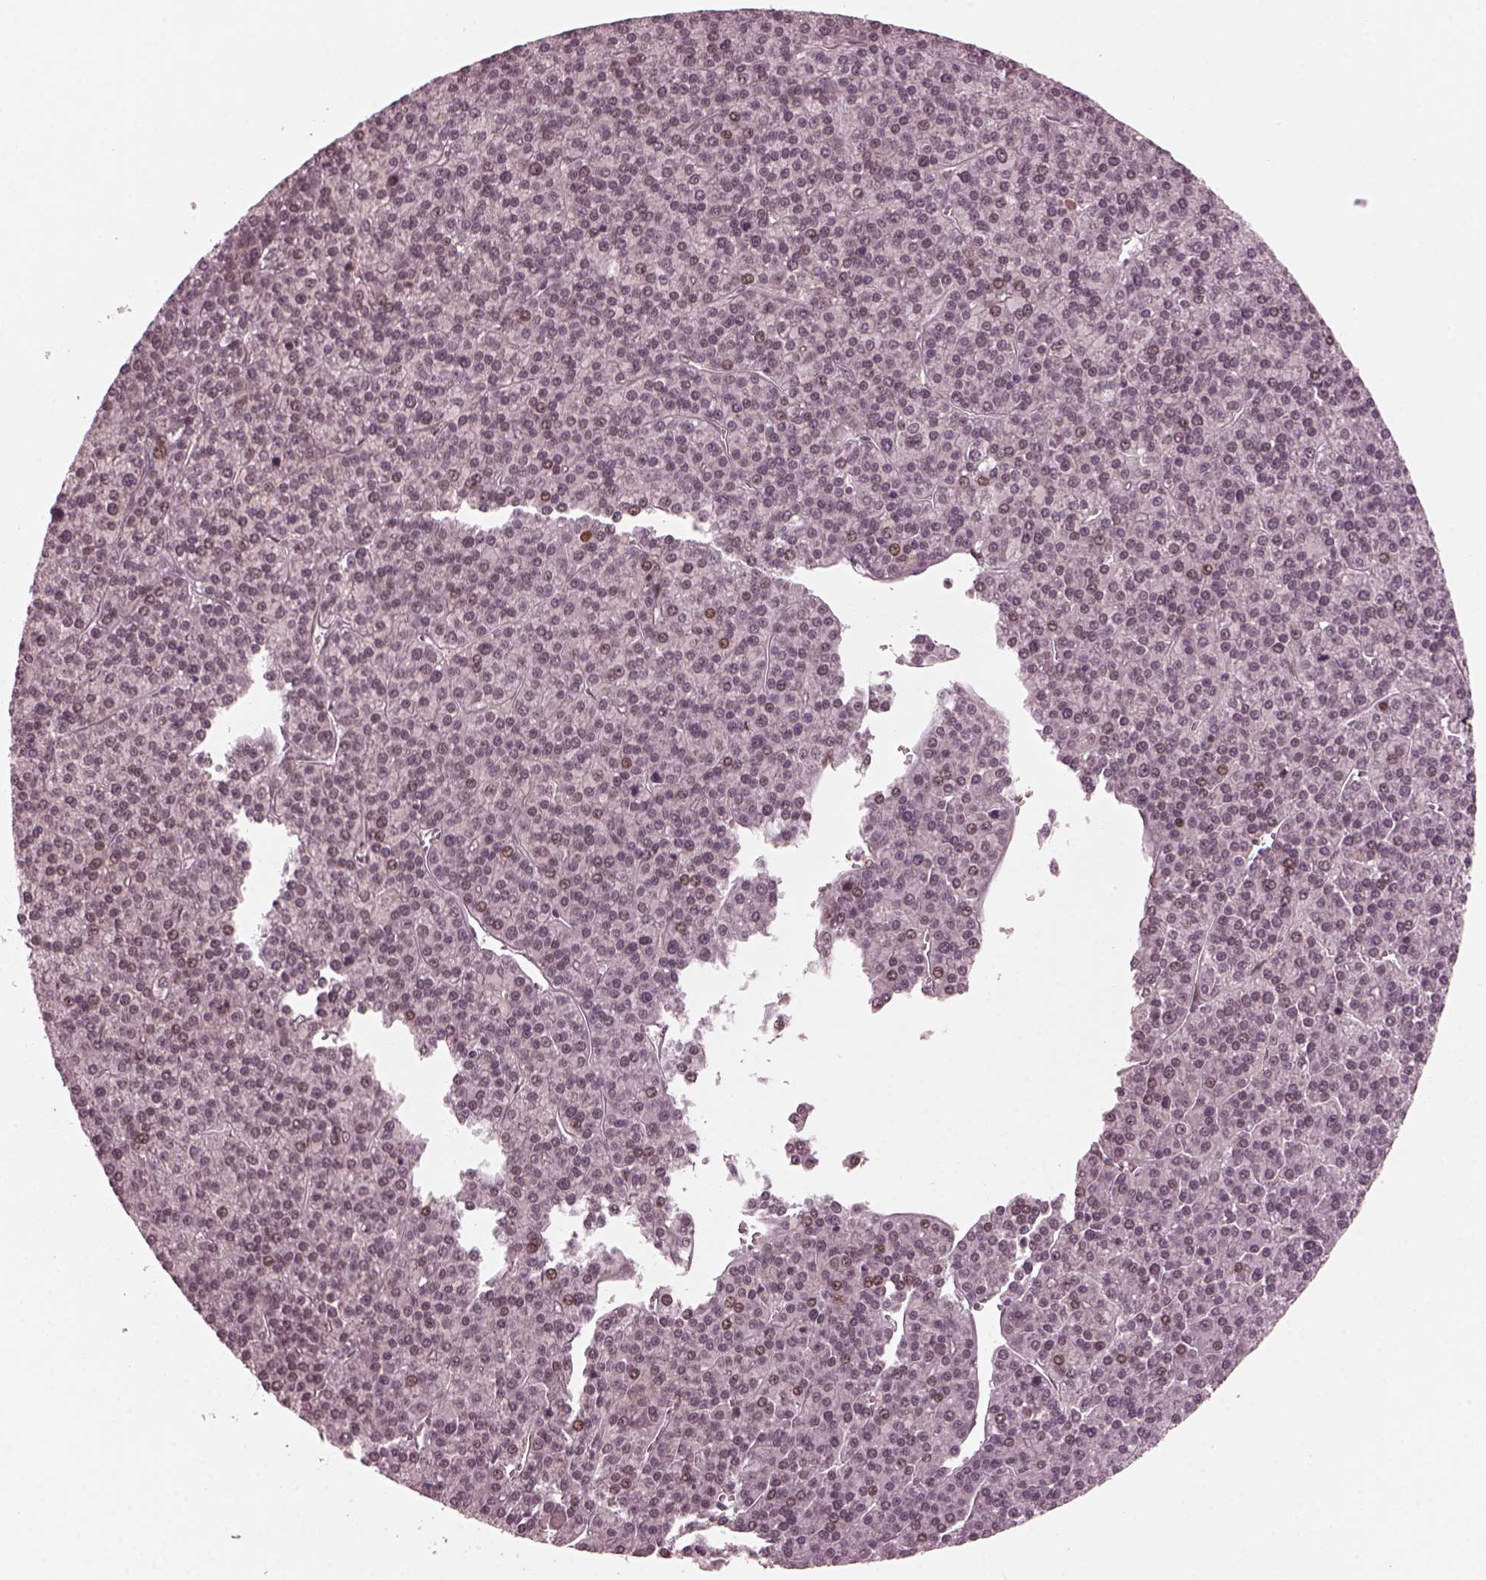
{"staining": {"intensity": "negative", "quantity": "none", "location": "none"}, "tissue": "liver cancer", "cell_type": "Tumor cells", "image_type": "cancer", "snomed": [{"axis": "morphology", "description": "Carcinoma, Hepatocellular, NOS"}, {"axis": "topography", "description": "Liver"}], "caption": "Immunohistochemistry histopathology image of neoplastic tissue: human liver hepatocellular carcinoma stained with DAB reveals no significant protein staining in tumor cells.", "gene": "TRIB3", "patient": {"sex": "female", "age": 58}}